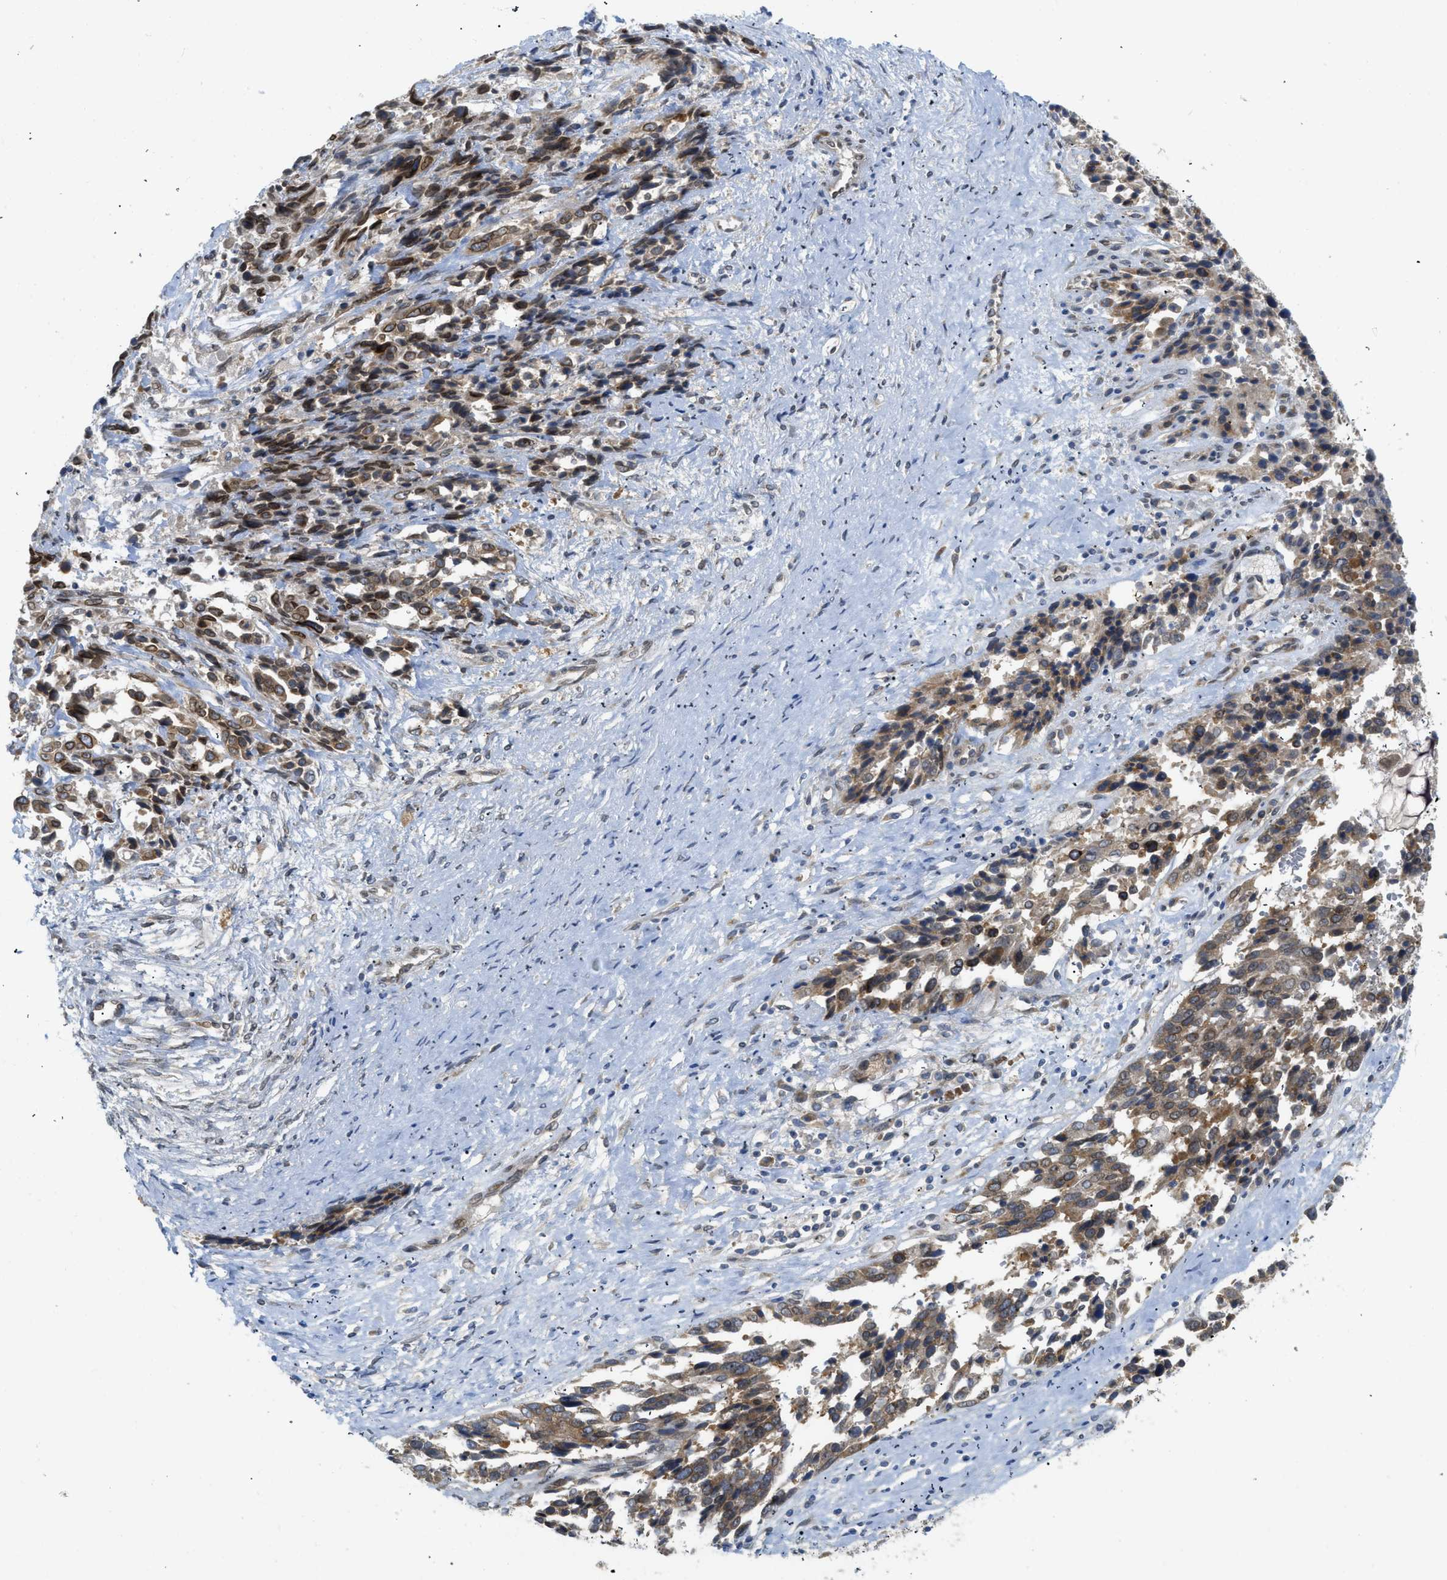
{"staining": {"intensity": "moderate", "quantity": ">75%", "location": "cytoplasmic/membranous"}, "tissue": "ovarian cancer", "cell_type": "Tumor cells", "image_type": "cancer", "snomed": [{"axis": "morphology", "description": "Cystadenocarcinoma, serous, NOS"}, {"axis": "topography", "description": "Ovary"}], "caption": "Moderate cytoplasmic/membranous staining for a protein is identified in about >75% of tumor cells of ovarian cancer (serous cystadenocarcinoma) using IHC.", "gene": "EIF2AK3", "patient": {"sex": "female", "age": 44}}